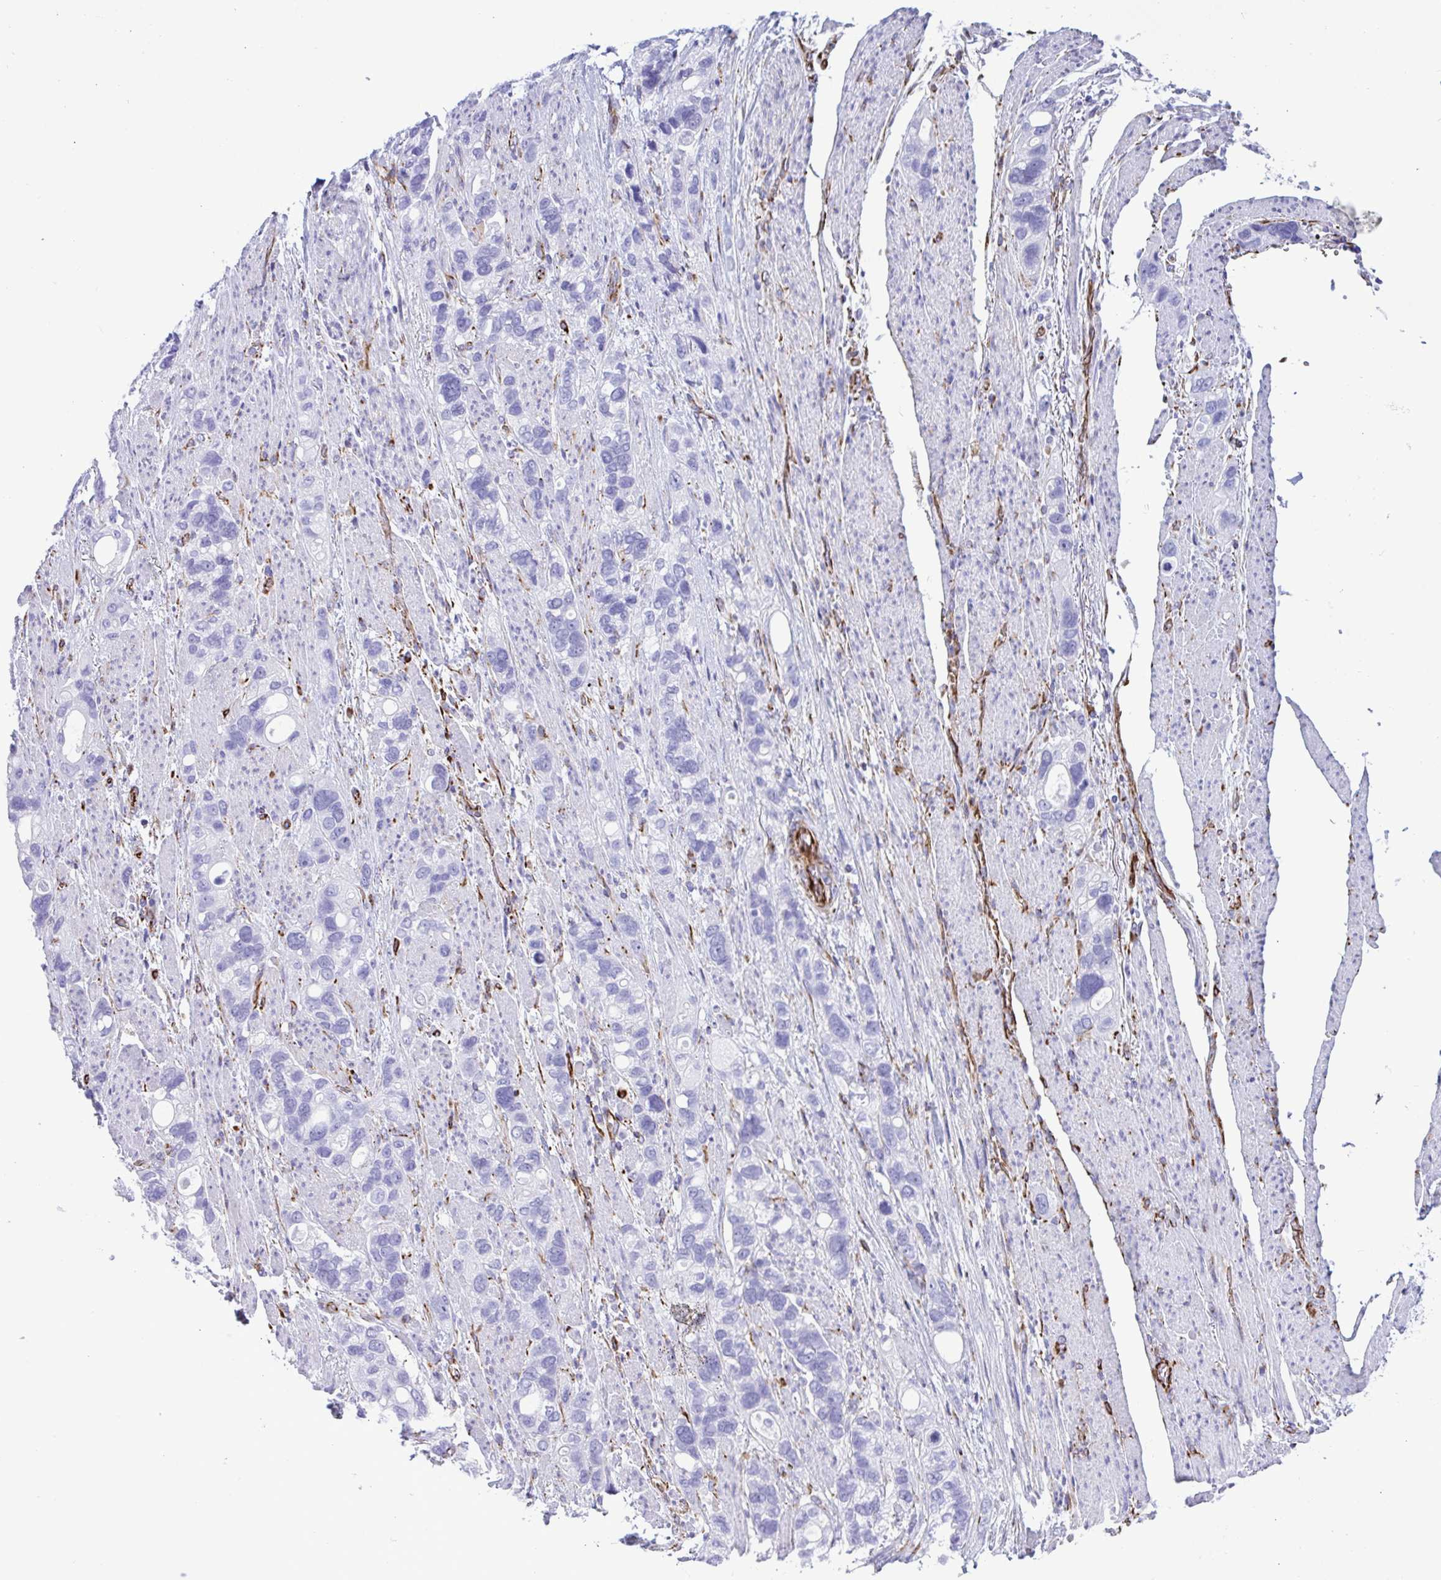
{"staining": {"intensity": "negative", "quantity": "none", "location": "none"}, "tissue": "stomach cancer", "cell_type": "Tumor cells", "image_type": "cancer", "snomed": [{"axis": "morphology", "description": "Adenocarcinoma, NOS"}, {"axis": "topography", "description": "Stomach, upper"}], "caption": "Immunohistochemistry (IHC) histopathology image of human stomach cancer stained for a protein (brown), which demonstrates no staining in tumor cells.", "gene": "SMAD5", "patient": {"sex": "female", "age": 81}}